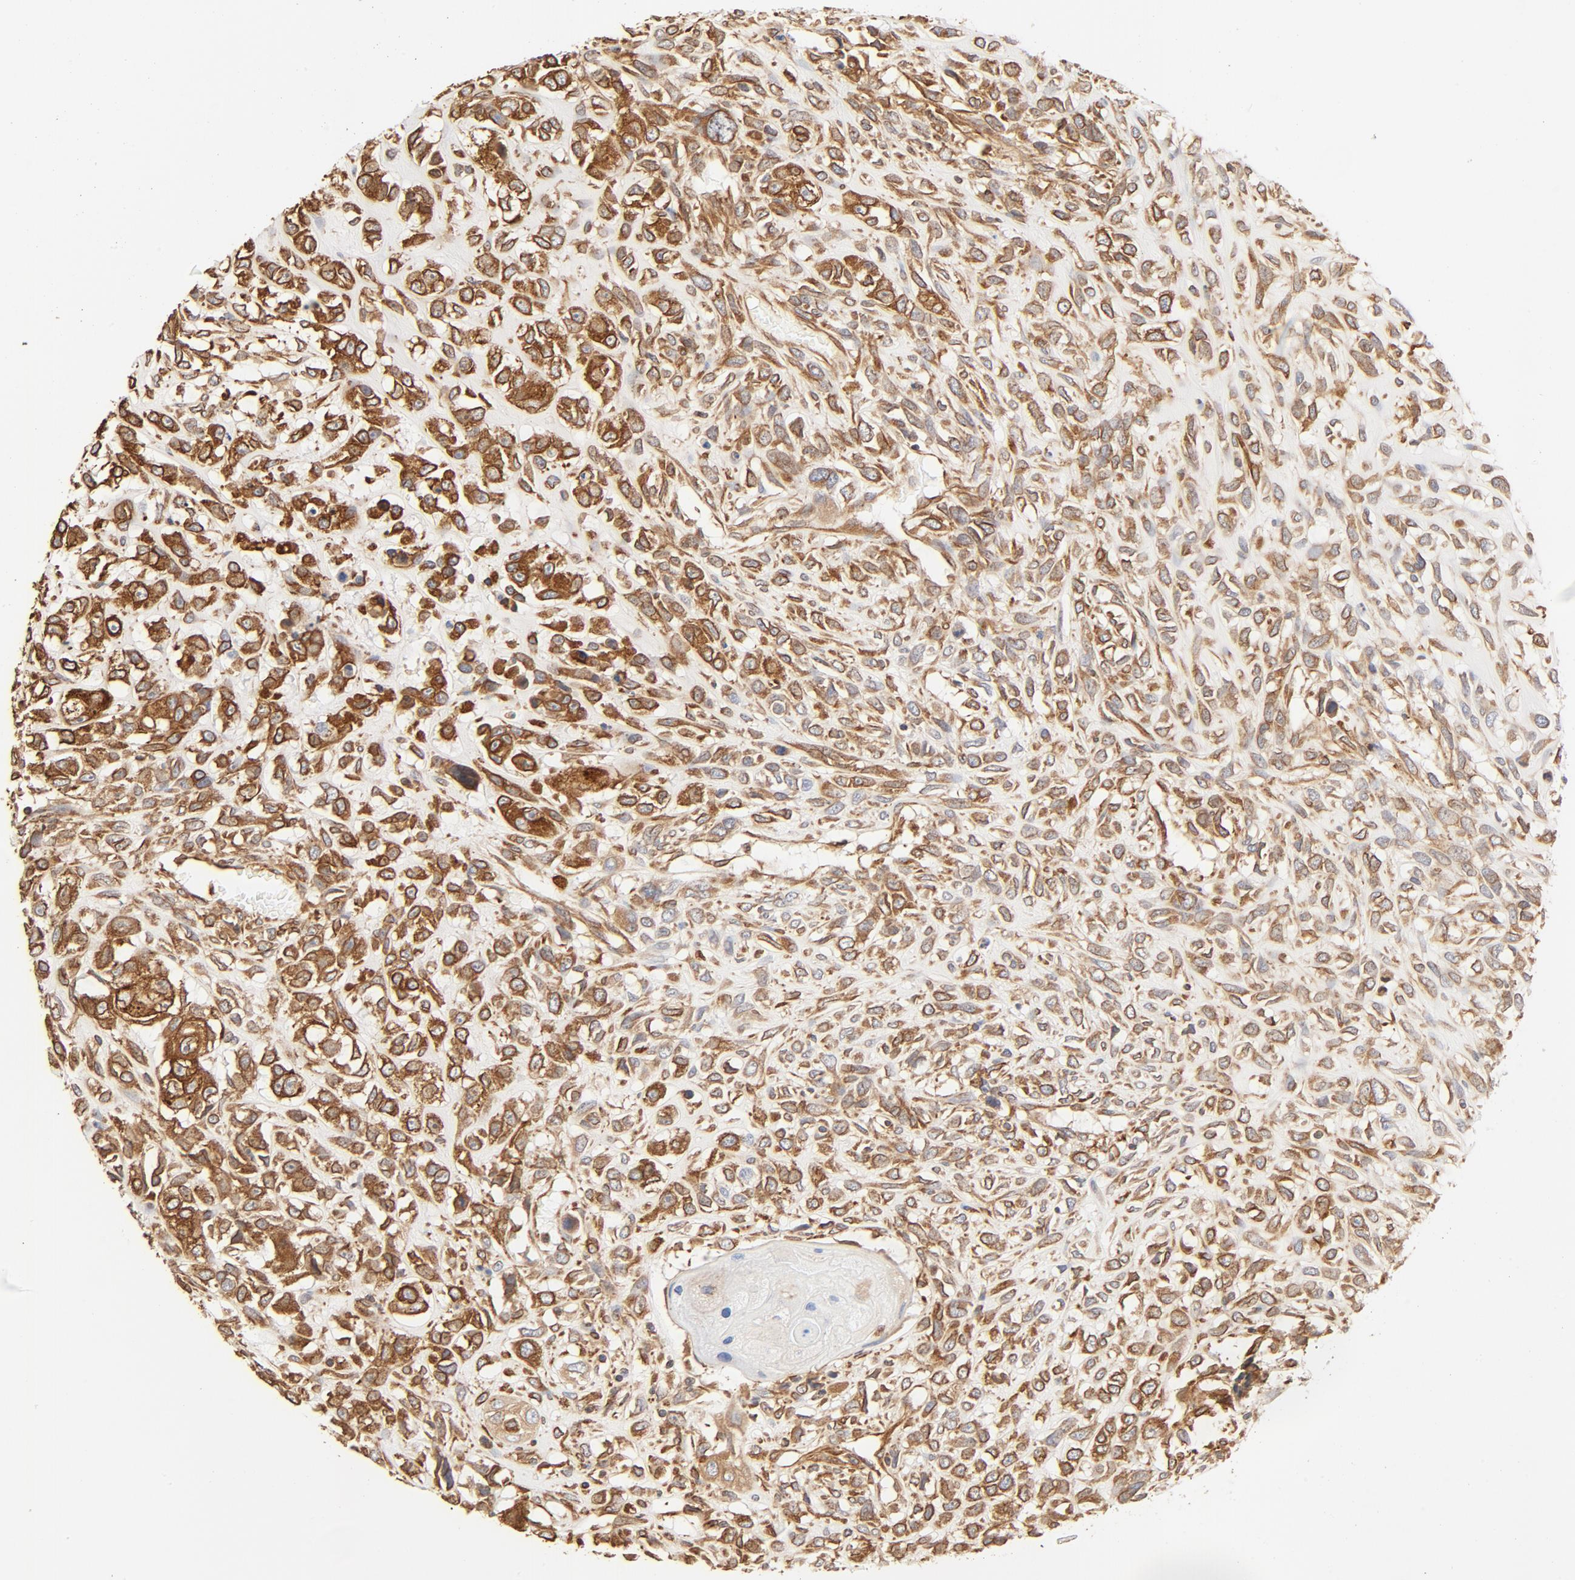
{"staining": {"intensity": "strong", "quantity": ">75%", "location": "cytoplasmic/membranous"}, "tissue": "head and neck cancer", "cell_type": "Tumor cells", "image_type": "cancer", "snomed": [{"axis": "morphology", "description": "Necrosis, NOS"}, {"axis": "morphology", "description": "Neoplasm, malignant, NOS"}, {"axis": "topography", "description": "Salivary gland"}, {"axis": "topography", "description": "Head-Neck"}], "caption": "Human malignant neoplasm (head and neck) stained for a protein (brown) shows strong cytoplasmic/membranous positive staining in about >75% of tumor cells.", "gene": "BCAP31", "patient": {"sex": "male", "age": 43}}